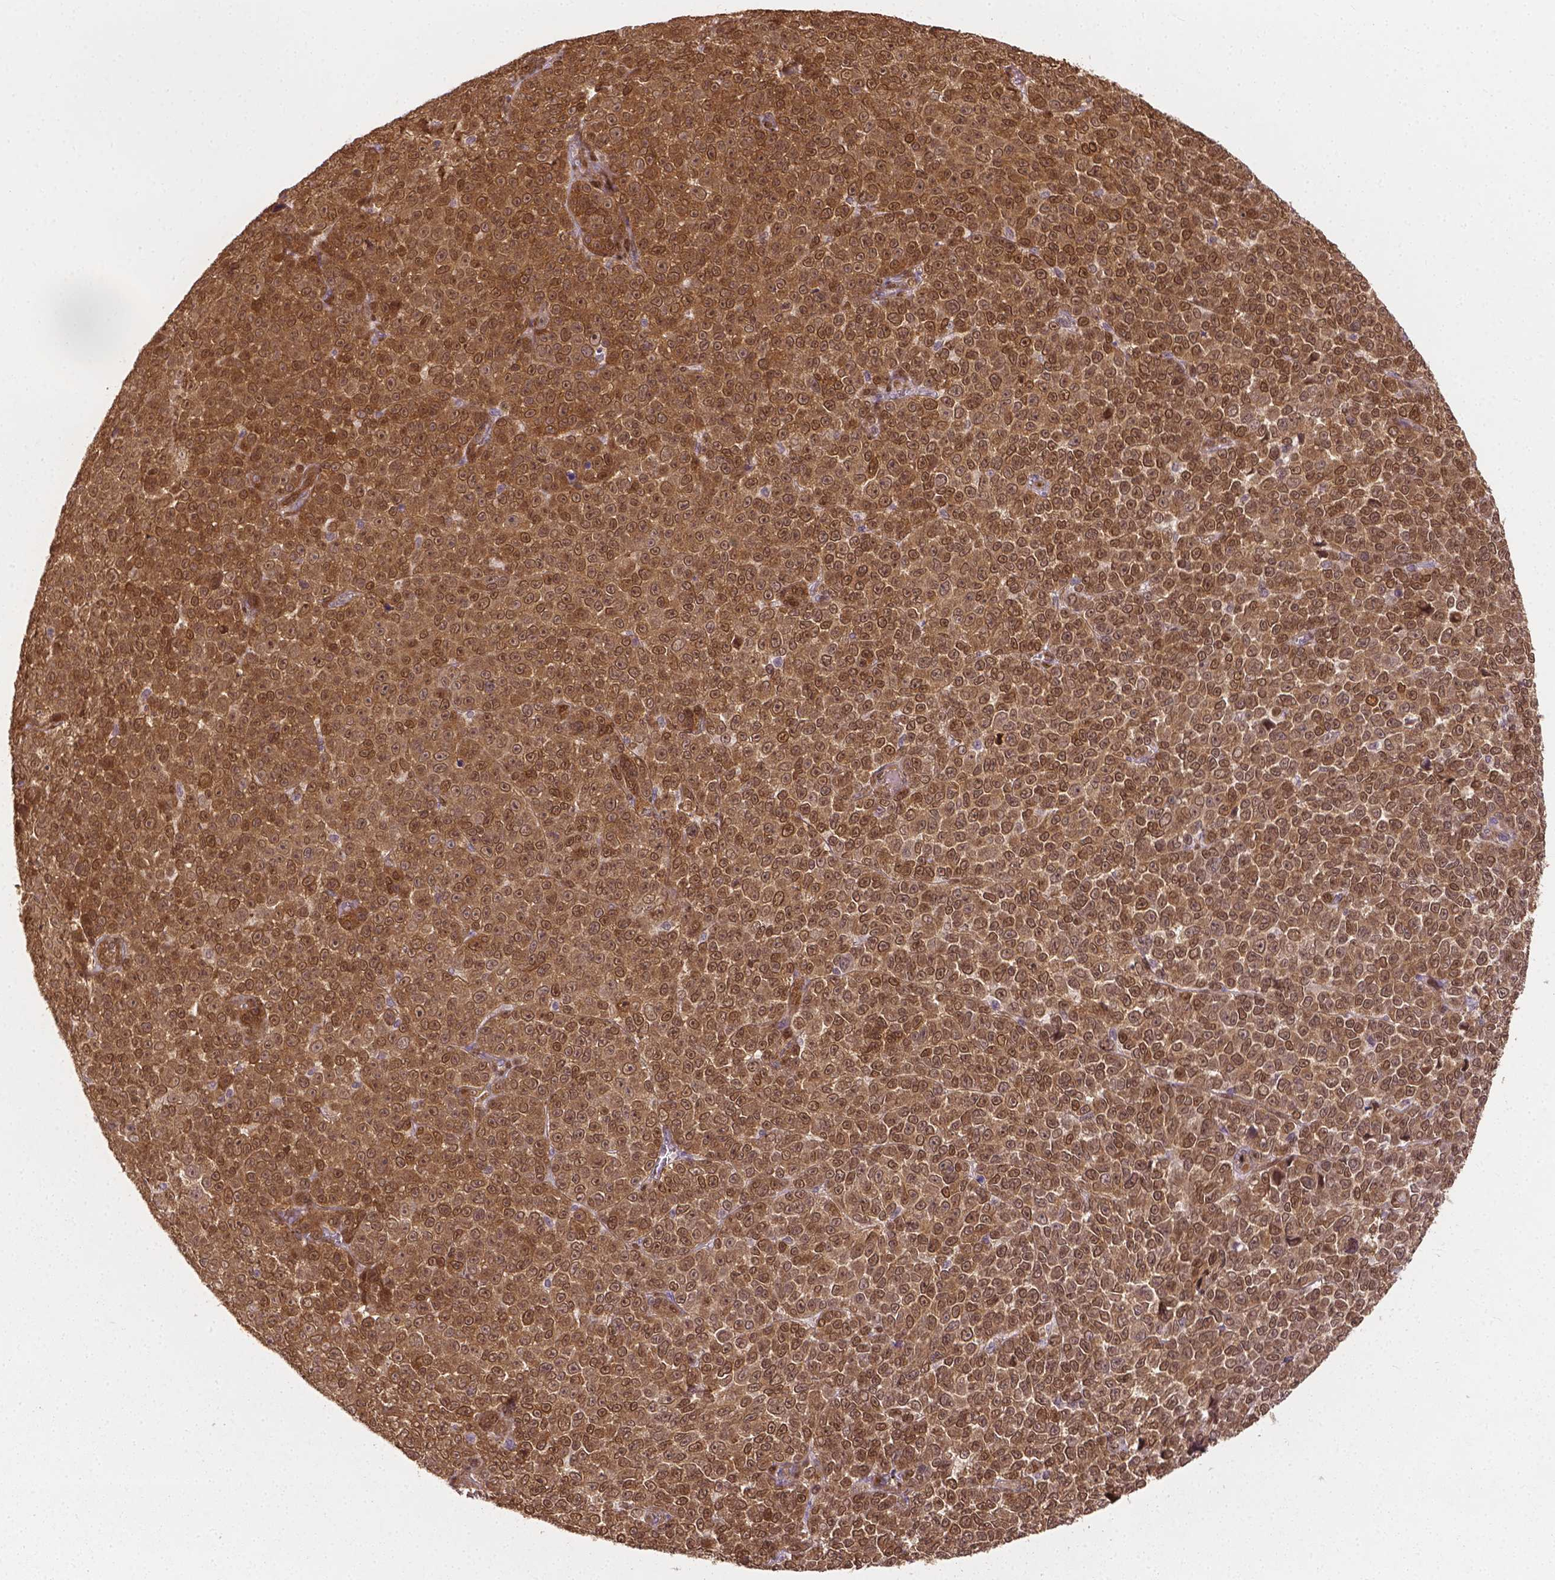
{"staining": {"intensity": "moderate", "quantity": ">75%", "location": "cytoplasmic/membranous,nuclear"}, "tissue": "melanoma", "cell_type": "Tumor cells", "image_type": "cancer", "snomed": [{"axis": "morphology", "description": "Malignant melanoma, NOS"}, {"axis": "topography", "description": "Skin"}], "caption": "A photomicrograph of human melanoma stained for a protein reveals moderate cytoplasmic/membranous and nuclear brown staining in tumor cells. (DAB IHC with brightfield microscopy, high magnification).", "gene": "YAP1", "patient": {"sex": "female", "age": 95}}